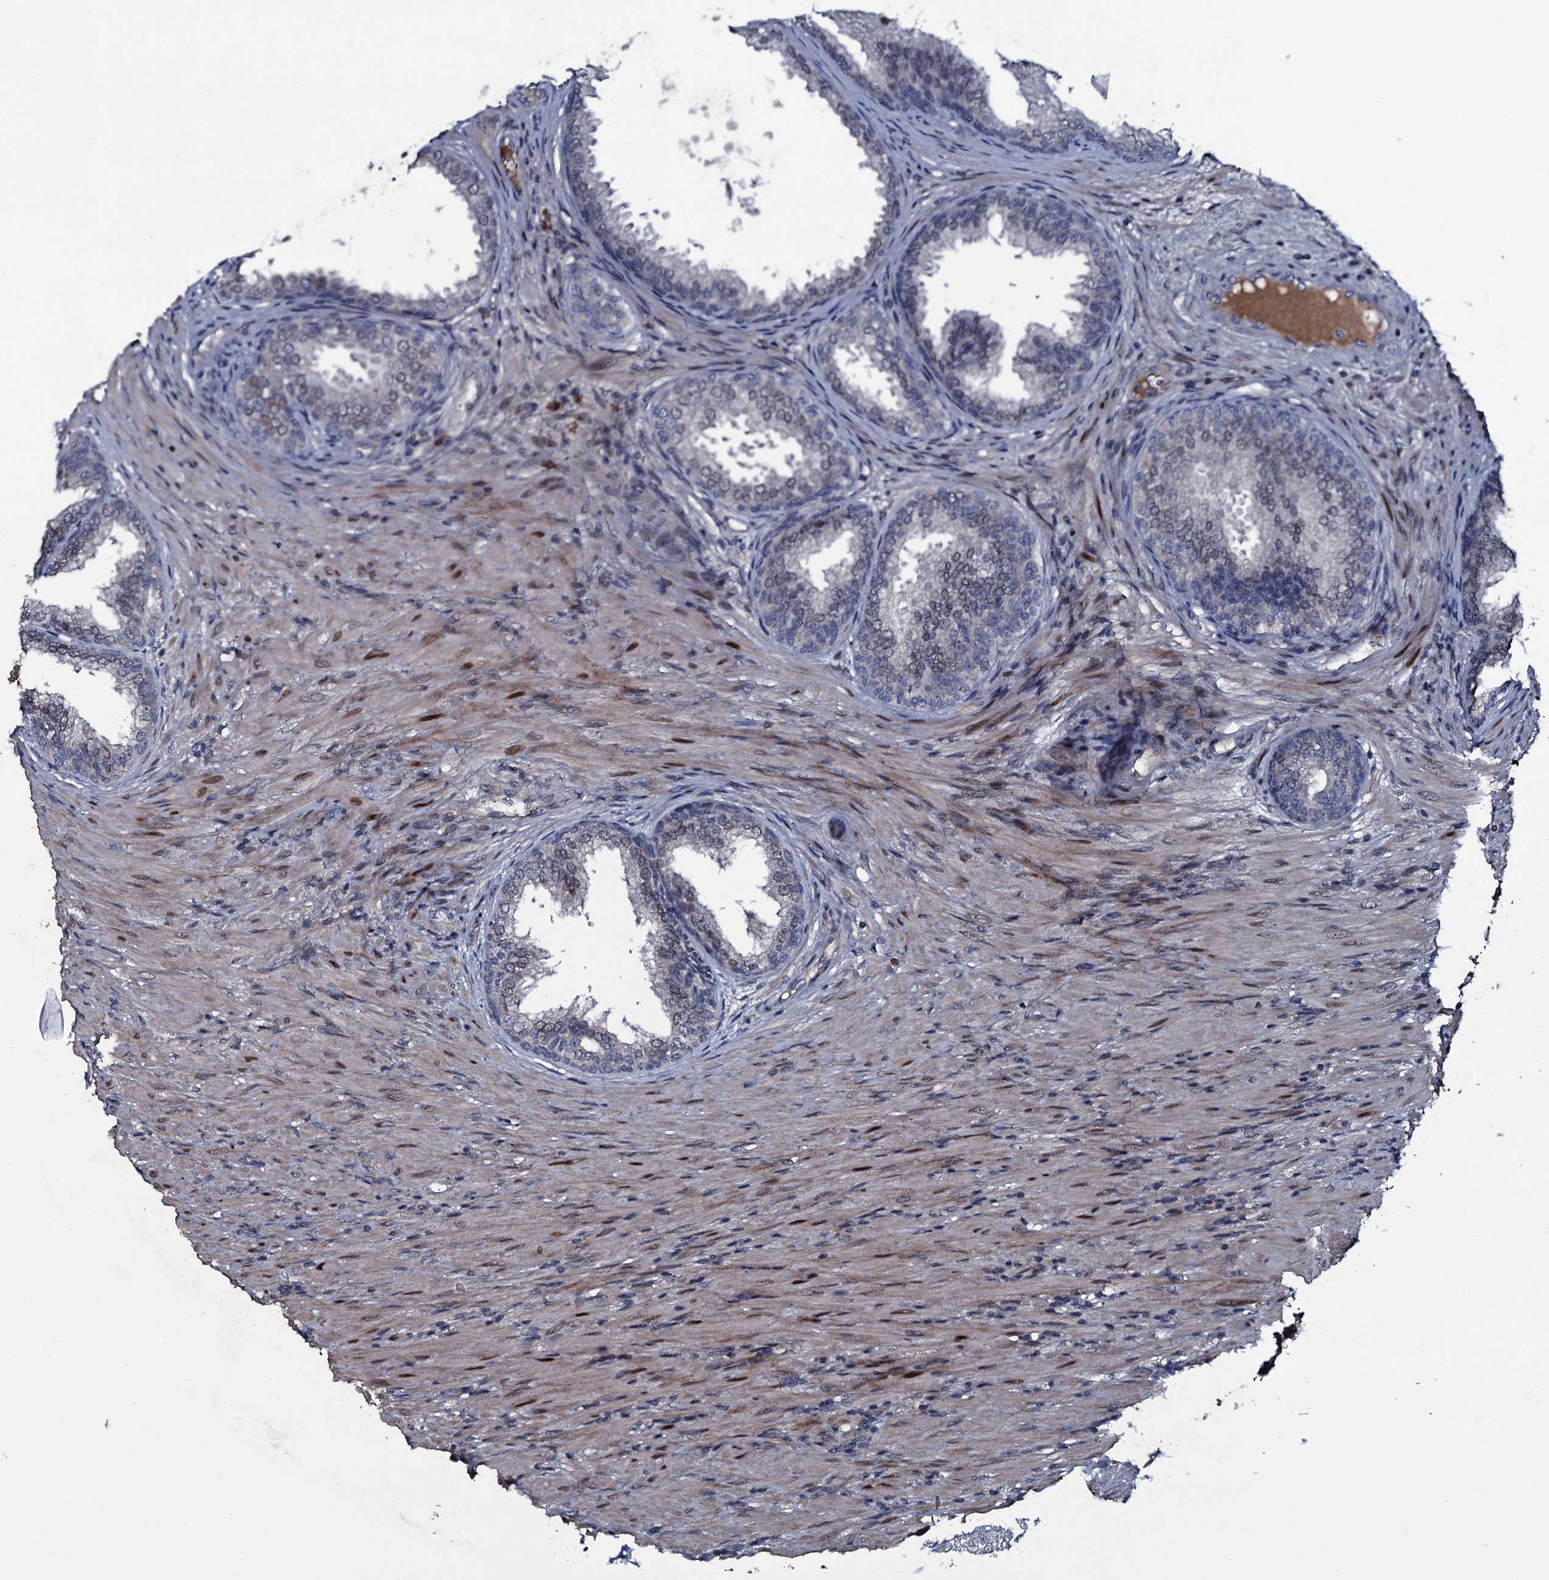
{"staining": {"intensity": "weak", "quantity": "25%-75%", "location": "nuclear"}, "tissue": "prostate", "cell_type": "Glandular cells", "image_type": "normal", "snomed": [{"axis": "morphology", "description": "Normal tissue, NOS"}, {"axis": "topography", "description": "Prostate"}], "caption": "Weak nuclear staining for a protein is seen in approximately 25%-75% of glandular cells of normal prostate using immunohistochemistry.", "gene": "LYG2", "patient": {"sex": "male", "age": 76}}